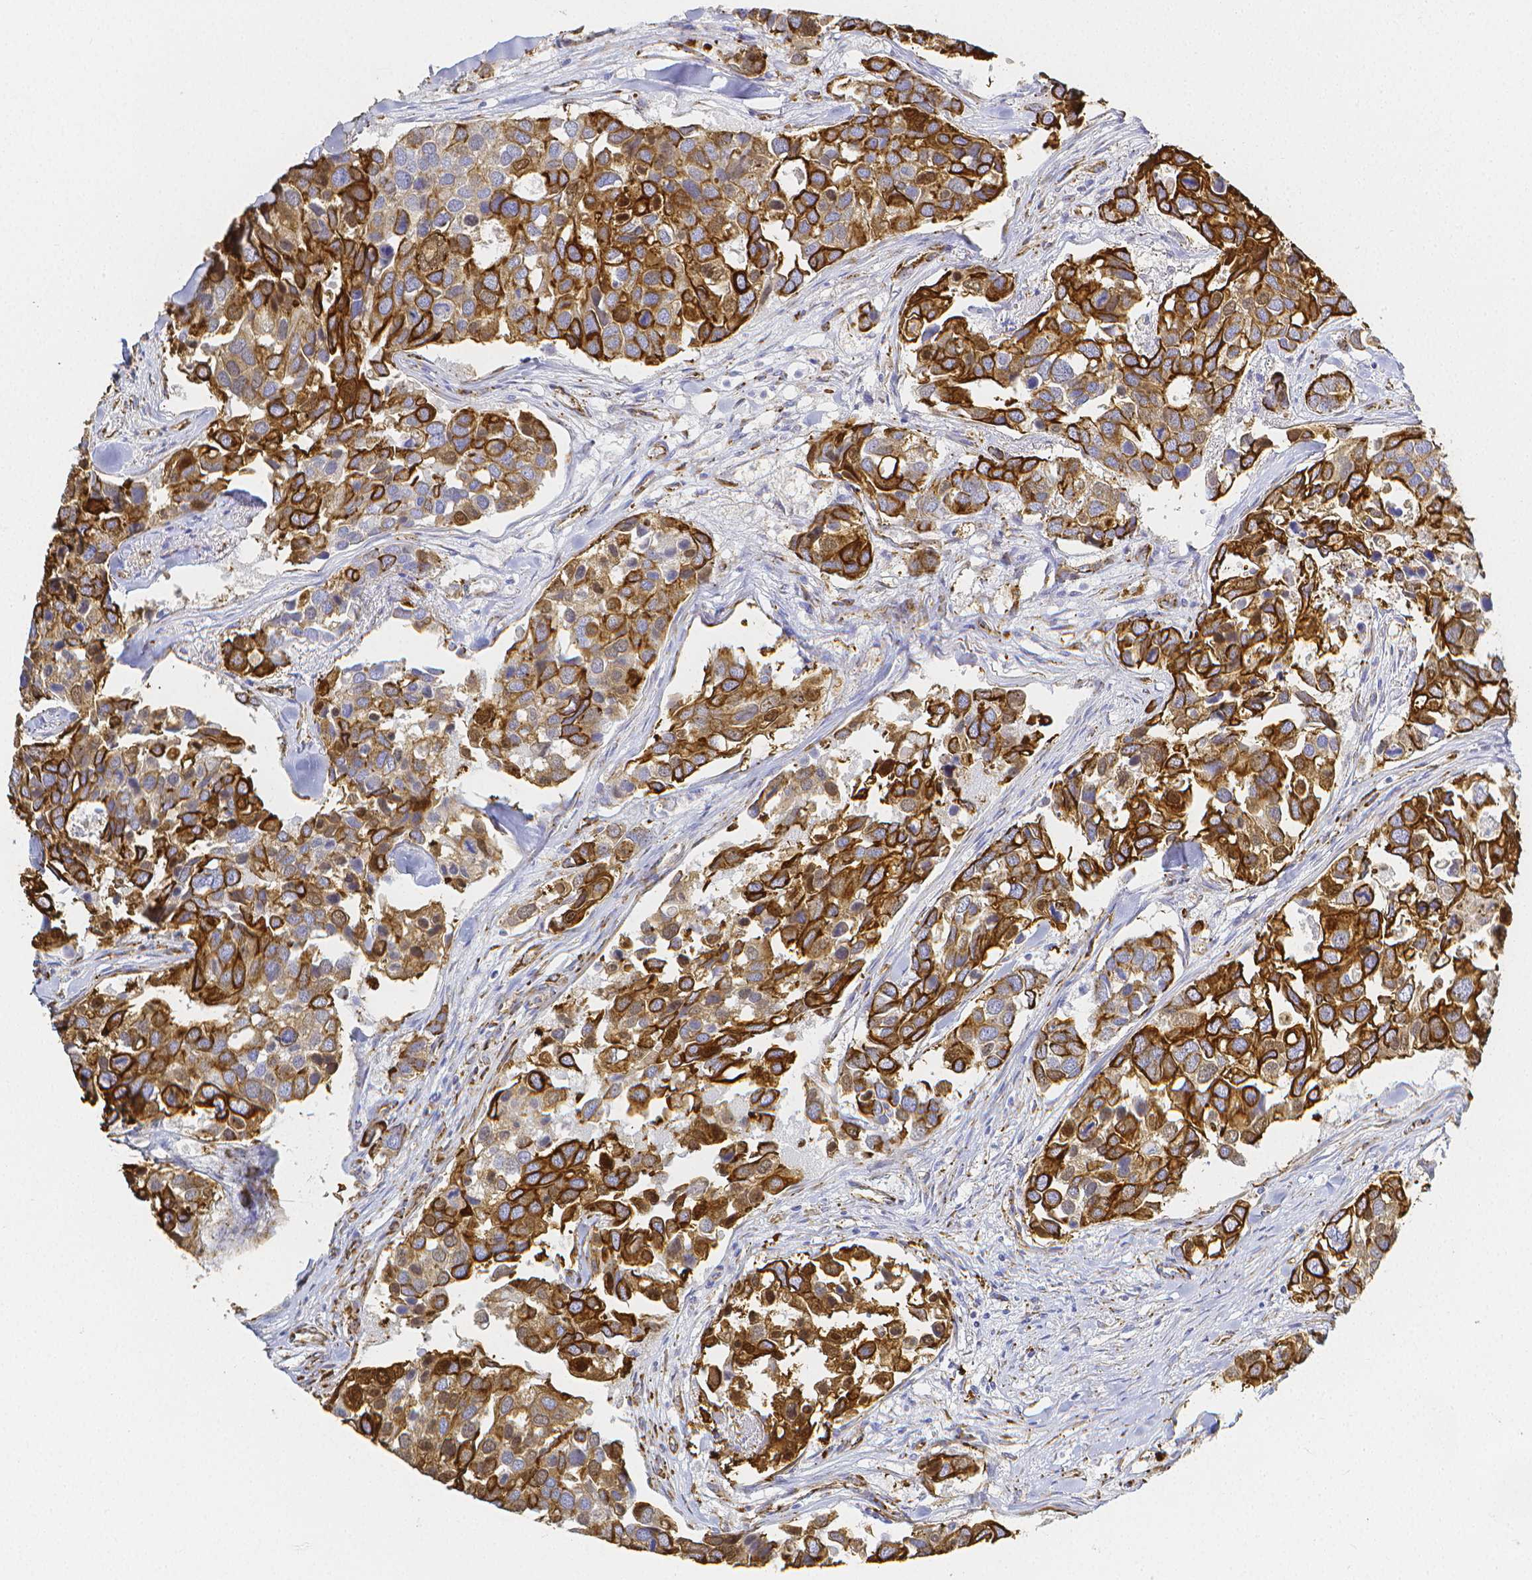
{"staining": {"intensity": "strong", "quantity": ">75%", "location": "cytoplasmic/membranous"}, "tissue": "breast cancer", "cell_type": "Tumor cells", "image_type": "cancer", "snomed": [{"axis": "morphology", "description": "Duct carcinoma"}, {"axis": "topography", "description": "Breast"}], "caption": "Invasive ductal carcinoma (breast) was stained to show a protein in brown. There is high levels of strong cytoplasmic/membranous expression in about >75% of tumor cells. The protein of interest is stained brown, and the nuclei are stained in blue (DAB (3,3'-diaminobenzidine) IHC with brightfield microscopy, high magnification).", "gene": "SMURF1", "patient": {"sex": "female", "age": 83}}